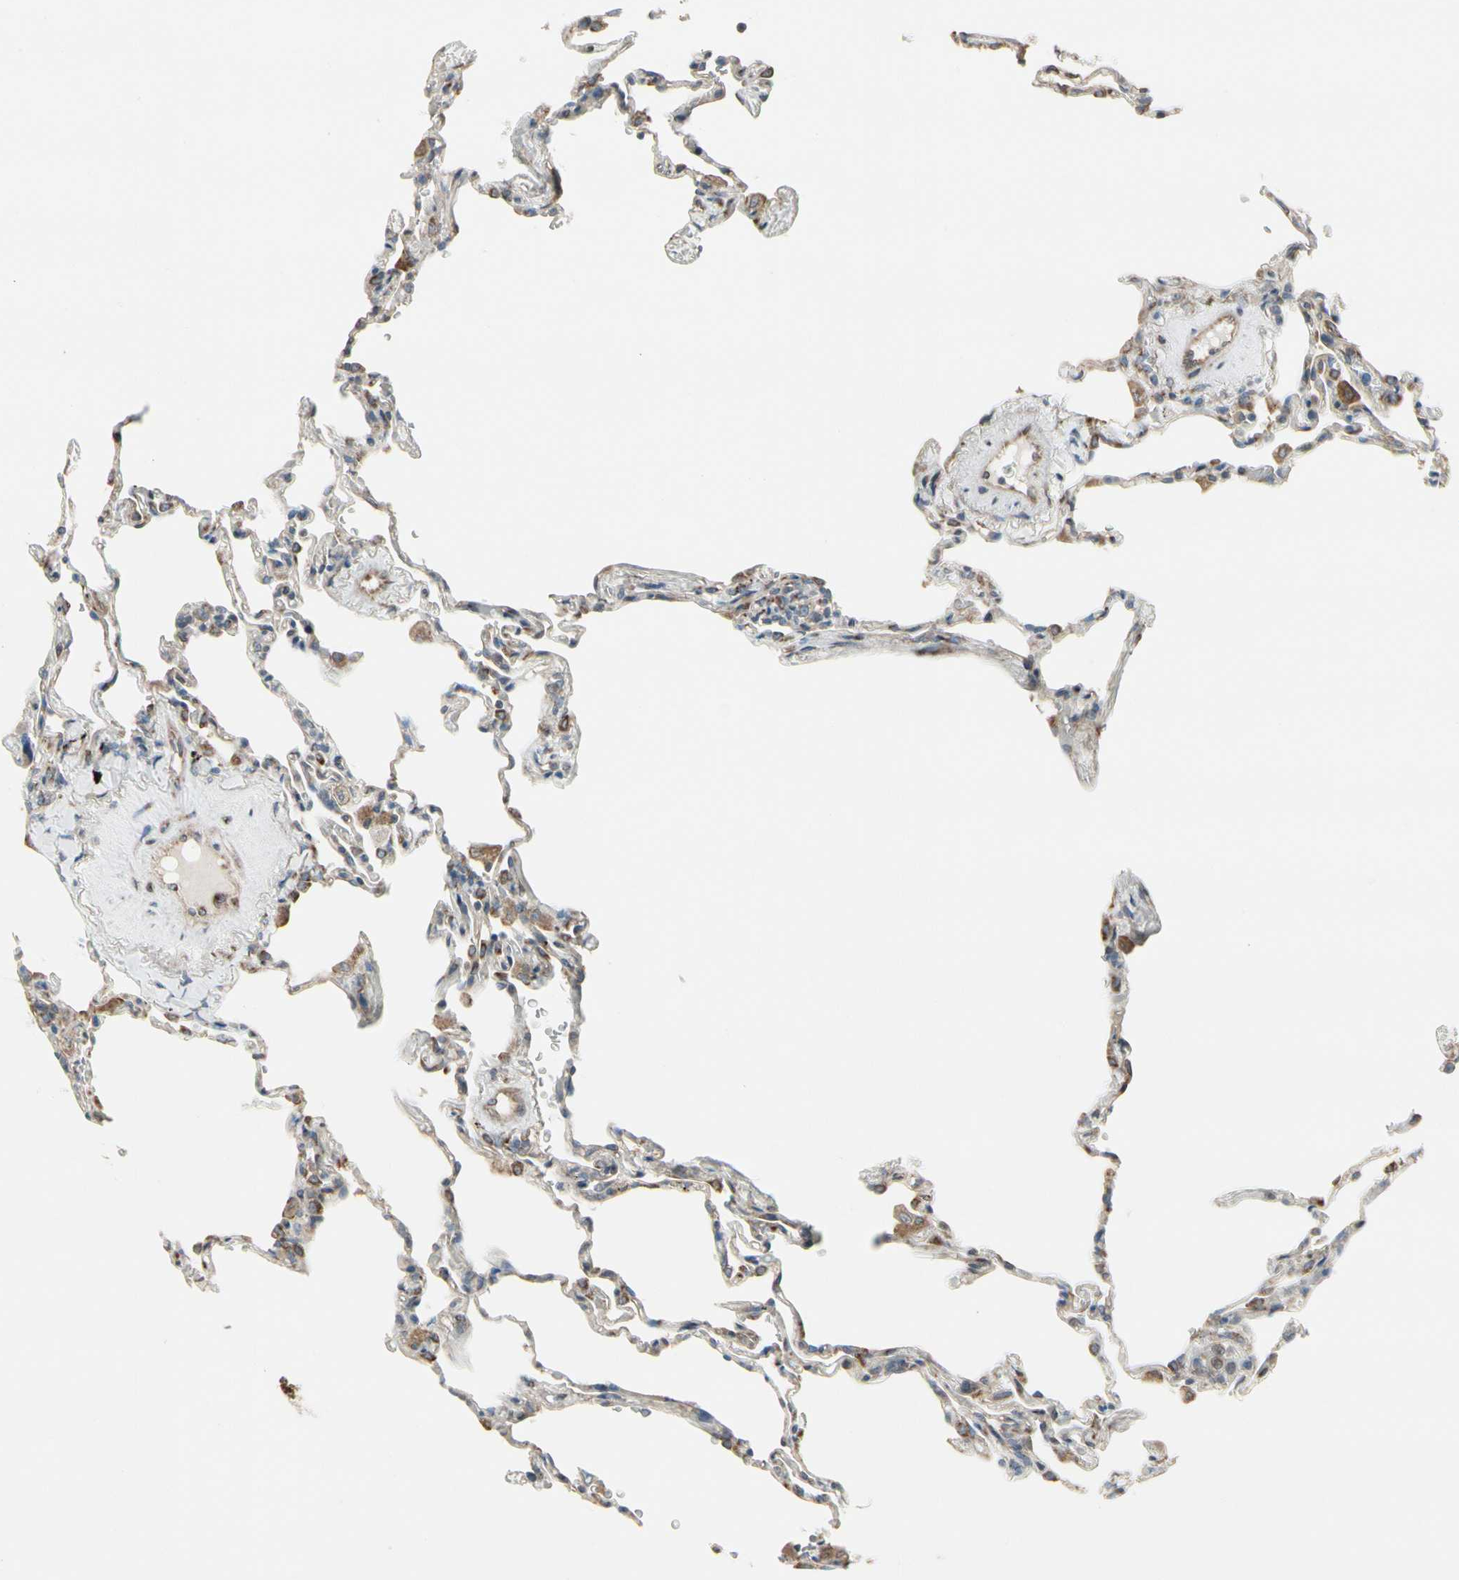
{"staining": {"intensity": "weak", "quantity": "<25%", "location": "cytoplasmic/membranous"}, "tissue": "lung", "cell_type": "Alveolar cells", "image_type": "normal", "snomed": [{"axis": "morphology", "description": "Normal tissue, NOS"}, {"axis": "topography", "description": "Lung"}], "caption": "This micrograph is of benign lung stained with immunohistochemistry to label a protein in brown with the nuclei are counter-stained blue. There is no staining in alveolar cells. Nuclei are stained in blue.", "gene": "FNDC3A", "patient": {"sex": "male", "age": 59}}